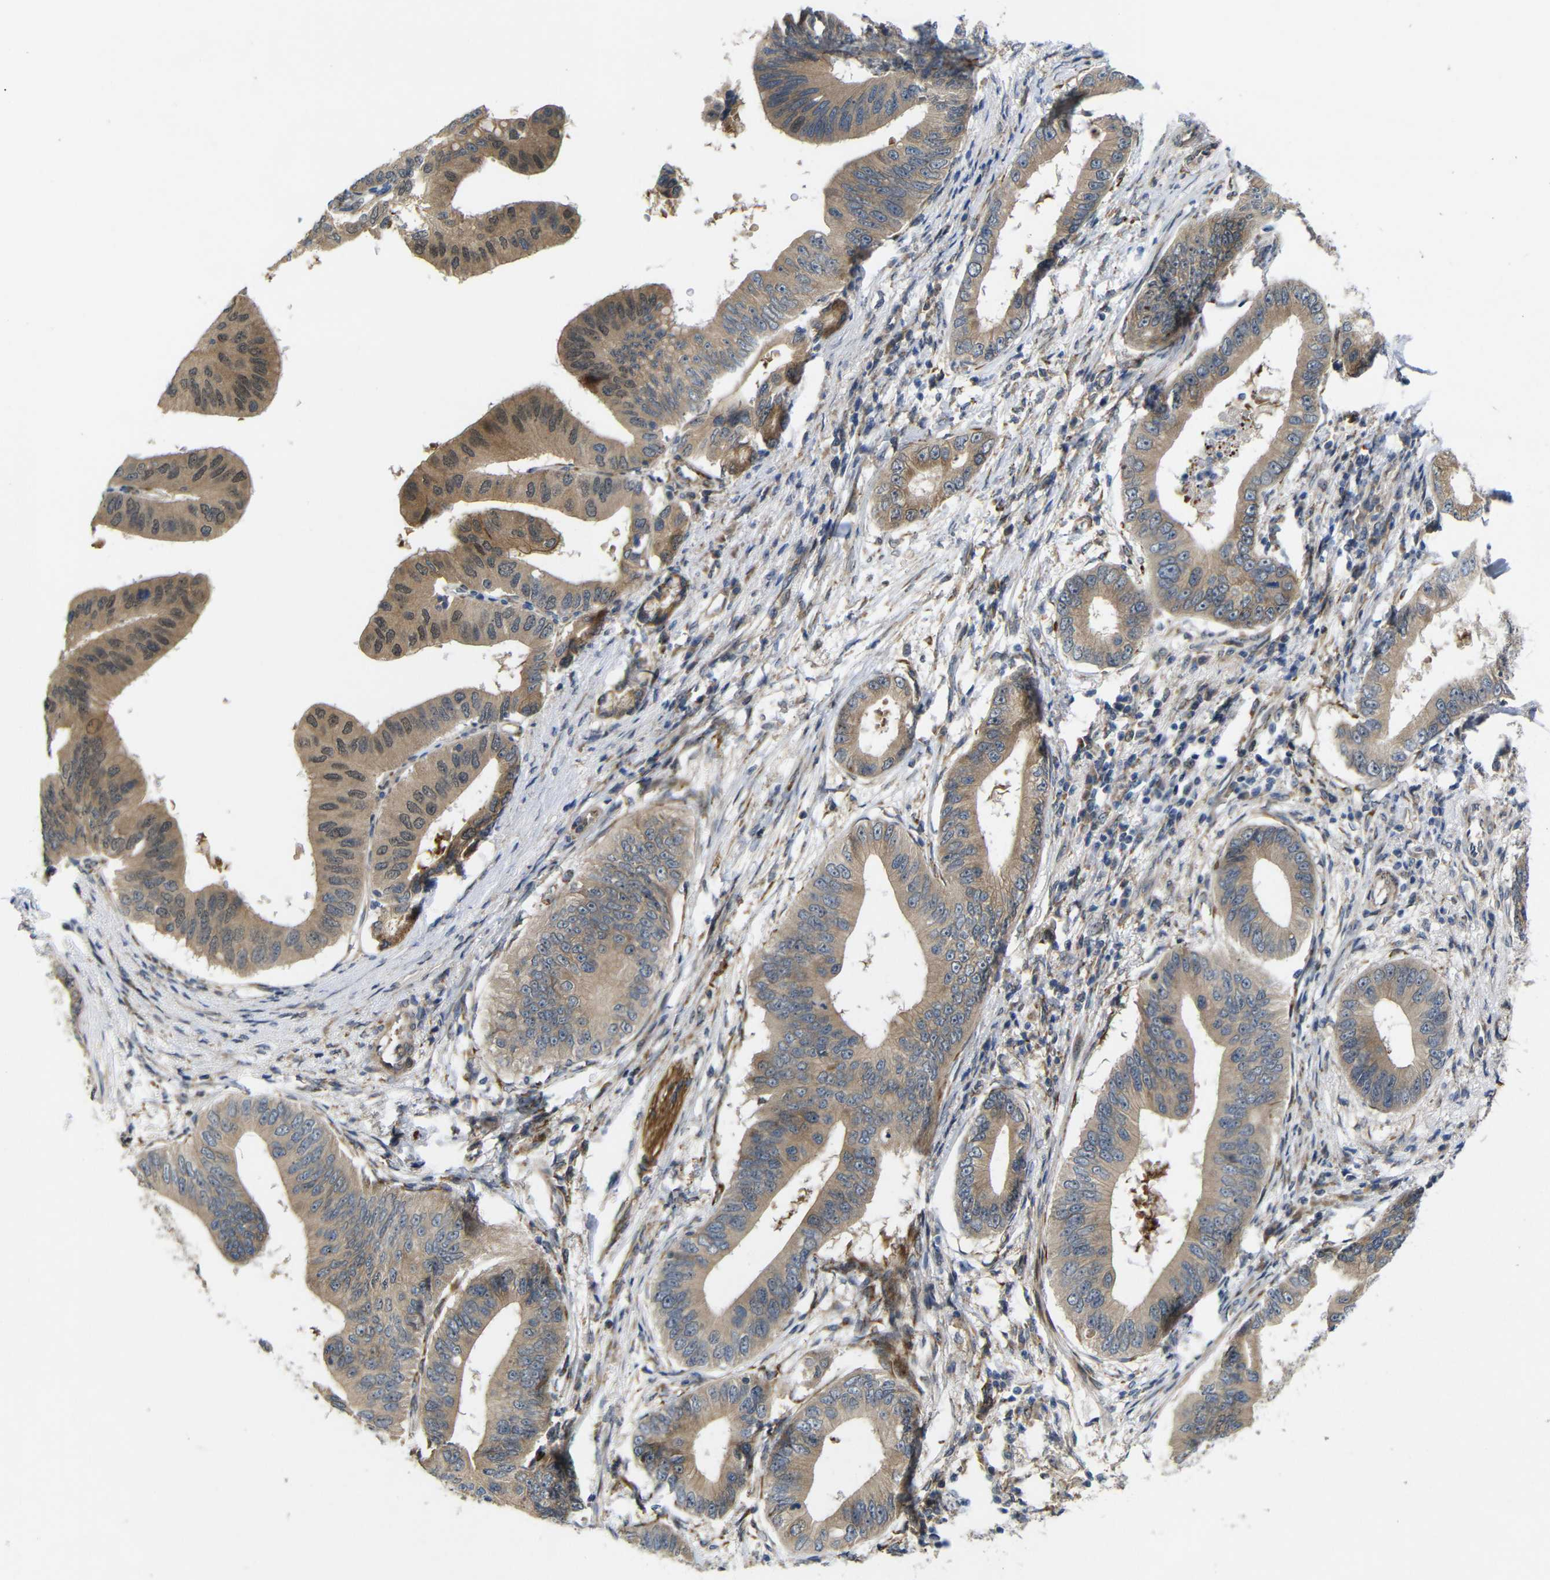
{"staining": {"intensity": "moderate", "quantity": ">75%", "location": "cytoplasmic/membranous"}, "tissue": "pancreatic cancer", "cell_type": "Tumor cells", "image_type": "cancer", "snomed": [{"axis": "morphology", "description": "Adenocarcinoma, NOS"}, {"axis": "topography", "description": "Pancreas"}], "caption": "This image reveals IHC staining of adenocarcinoma (pancreatic), with medium moderate cytoplasmic/membranous staining in approximately >75% of tumor cells.", "gene": "P3H2", "patient": {"sex": "male", "age": 77}}